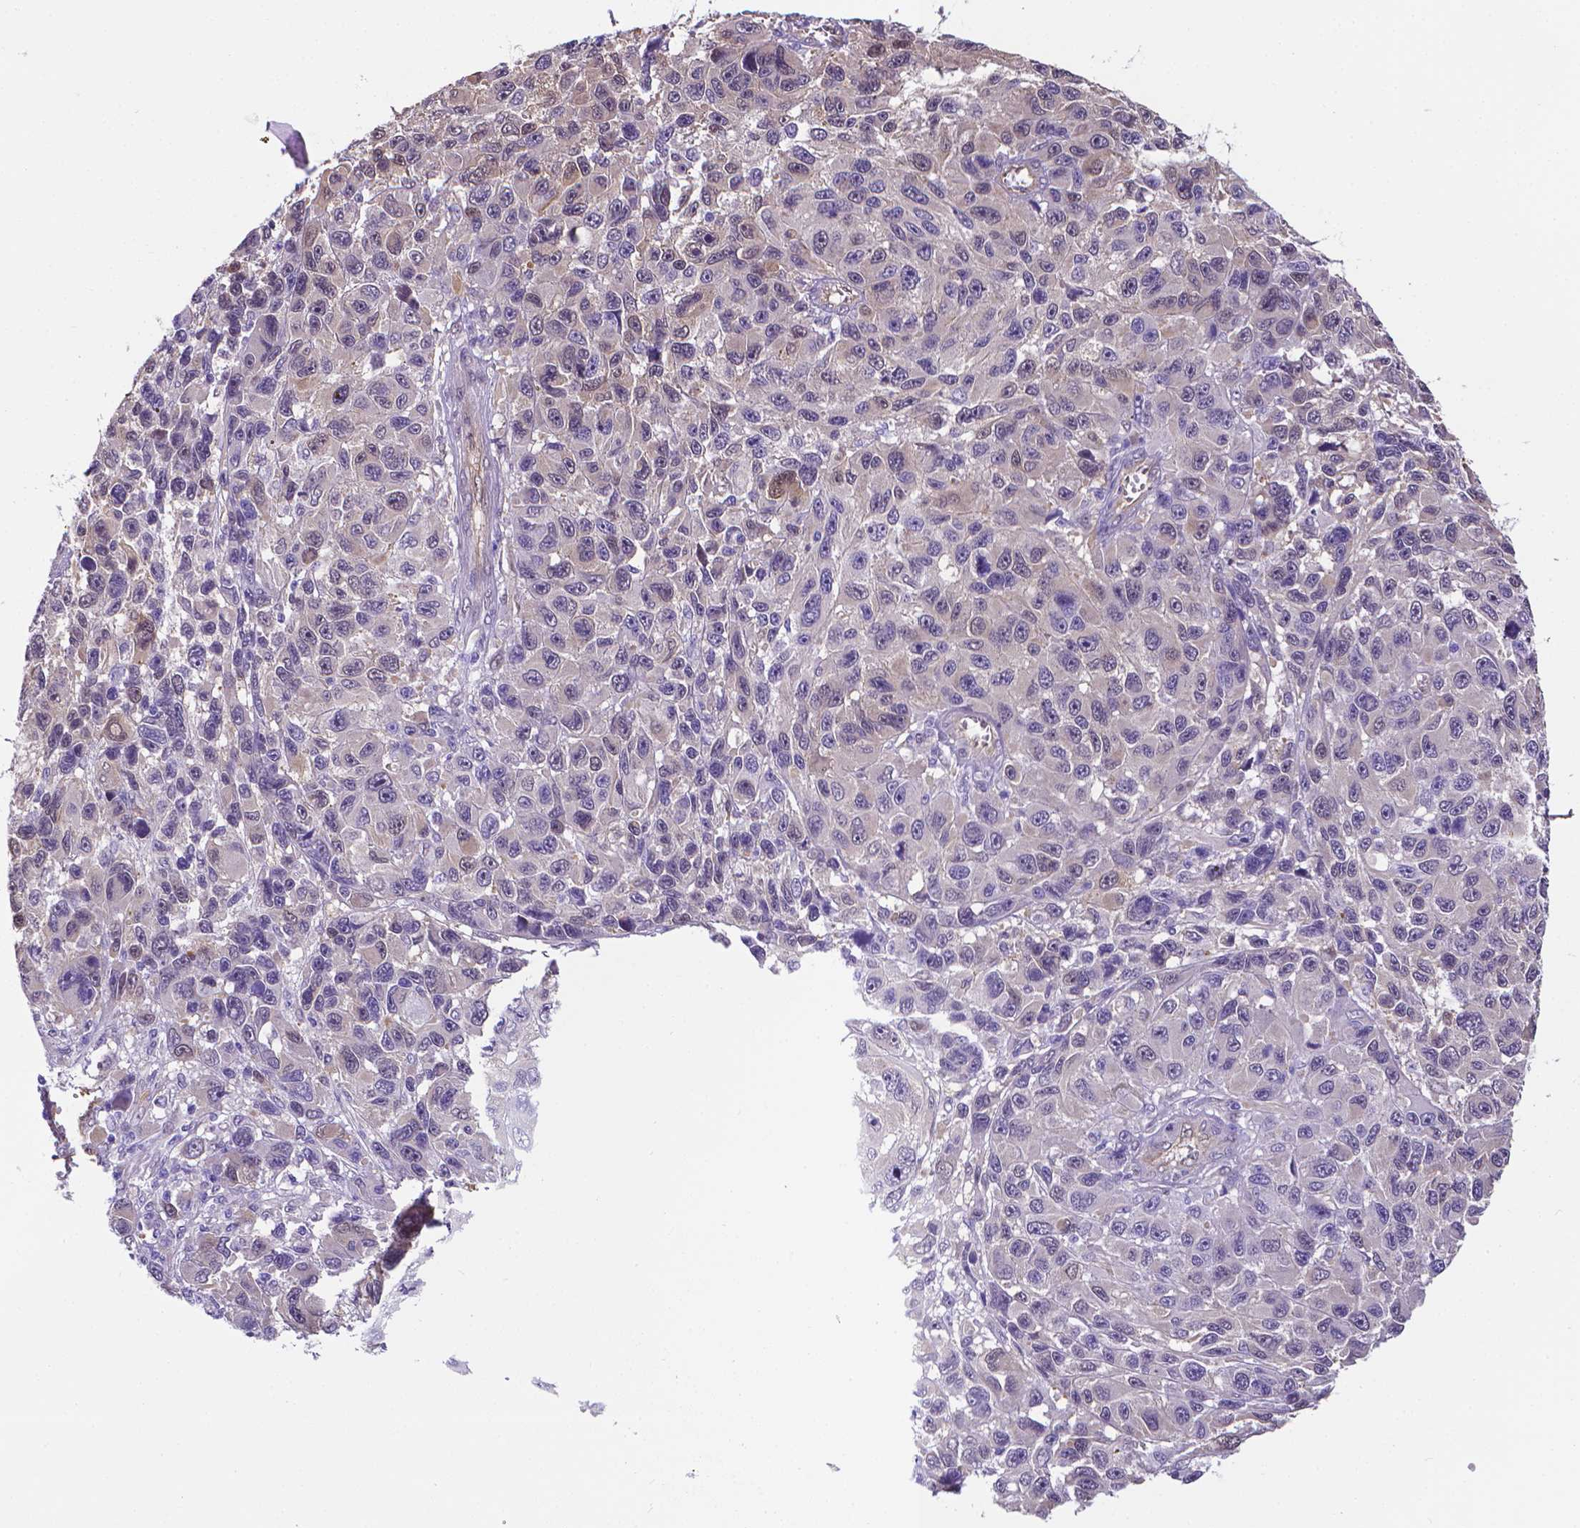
{"staining": {"intensity": "negative", "quantity": "none", "location": "none"}, "tissue": "melanoma", "cell_type": "Tumor cells", "image_type": "cancer", "snomed": [{"axis": "morphology", "description": "Malignant melanoma, NOS"}, {"axis": "topography", "description": "Skin"}], "caption": "A high-resolution micrograph shows IHC staining of malignant melanoma, which shows no significant staining in tumor cells.", "gene": "CLIC4", "patient": {"sex": "male", "age": 53}}